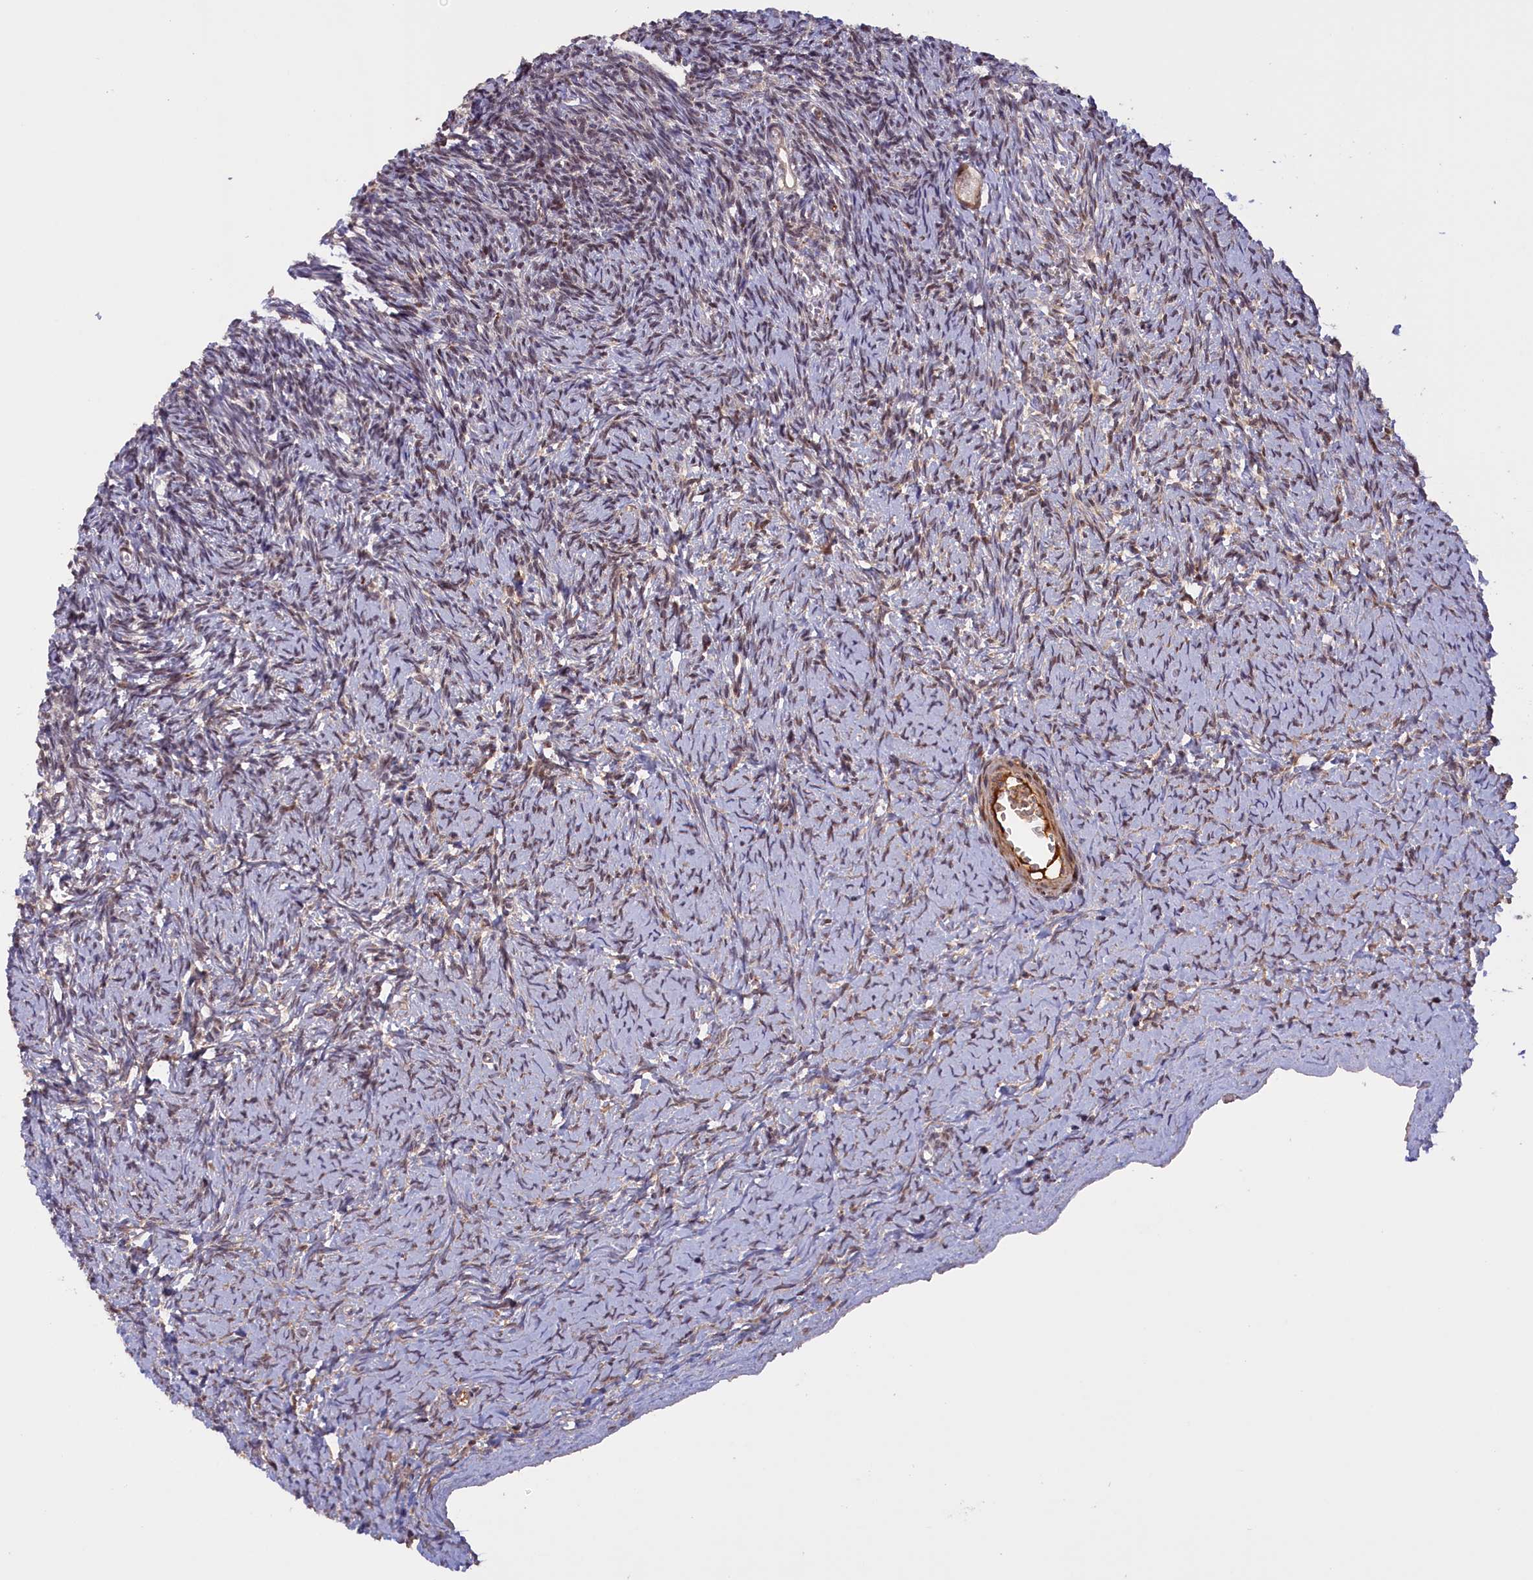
{"staining": {"intensity": "weak", "quantity": ">75%", "location": "cytoplasmic/membranous"}, "tissue": "ovary", "cell_type": "Follicle cells", "image_type": "normal", "snomed": [{"axis": "morphology", "description": "Normal tissue, NOS"}, {"axis": "topography", "description": "Ovary"}], "caption": "Protein expression by immunohistochemistry demonstrates weak cytoplasmic/membranous positivity in approximately >75% of follicle cells in benign ovary.", "gene": "RRAD", "patient": {"sex": "female", "age": 39}}